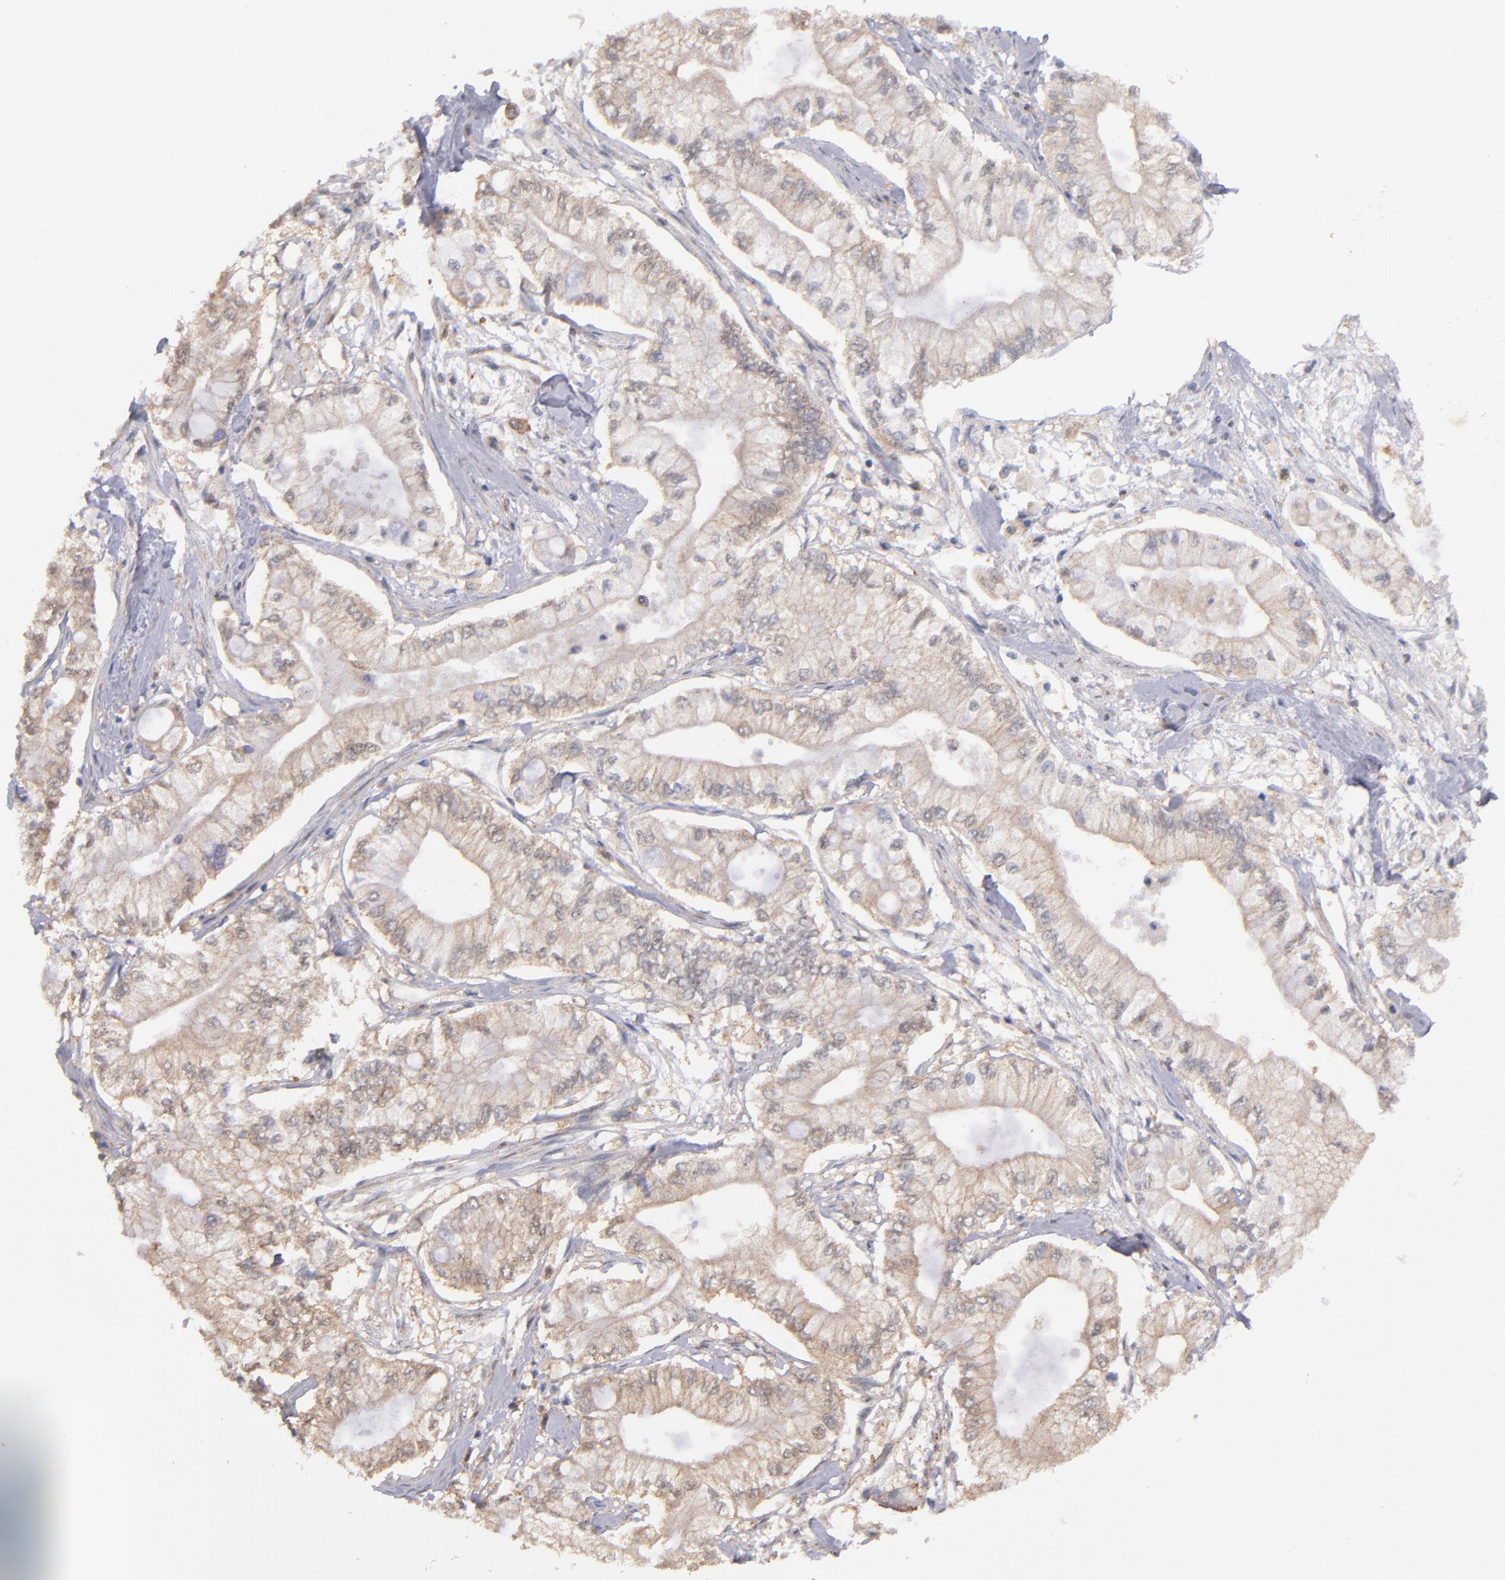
{"staining": {"intensity": "moderate", "quantity": ">75%", "location": "cytoplasmic/membranous"}, "tissue": "pancreatic cancer", "cell_type": "Tumor cells", "image_type": "cancer", "snomed": [{"axis": "morphology", "description": "Adenocarcinoma, NOS"}, {"axis": "topography", "description": "Pancreas"}], "caption": "Tumor cells demonstrate medium levels of moderate cytoplasmic/membranous positivity in about >75% of cells in pancreatic cancer. The protein of interest is shown in brown color, while the nuclei are stained blue.", "gene": "GMFG", "patient": {"sex": "male", "age": 79}}